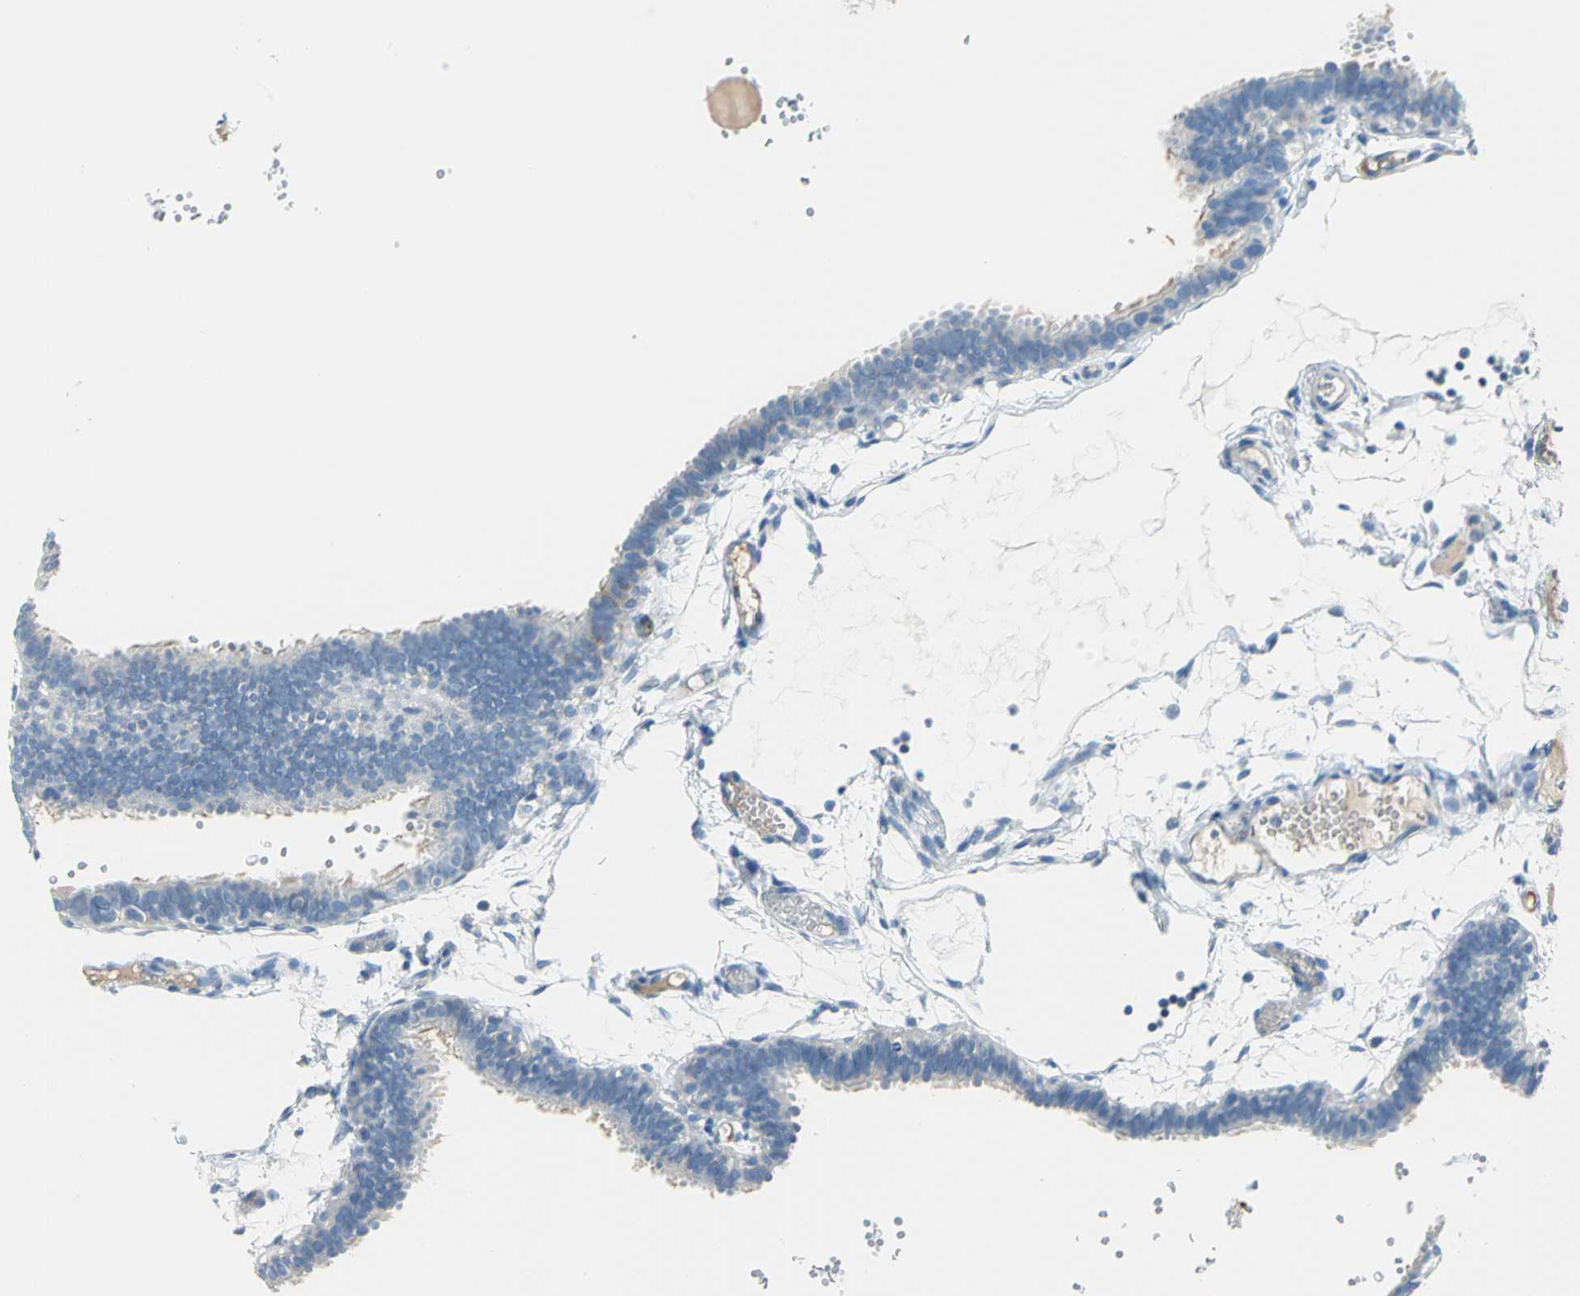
{"staining": {"intensity": "weak", "quantity": "<25%", "location": "cytoplasmic/membranous"}, "tissue": "fallopian tube", "cell_type": "Glandular cells", "image_type": "normal", "snomed": [{"axis": "morphology", "description": "Normal tissue, NOS"}, {"axis": "topography", "description": "Fallopian tube"}], "caption": "The immunohistochemistry (IHC) micrograph has no significant staining in glandular cells of fallopian tube. (Brightfield microscopy of DAB (3,3'-diaminobenzidine) immunohistochemistry at high magnification).", "gene": "ALOX15", "patient": {"sex": "female", "age": 29}}